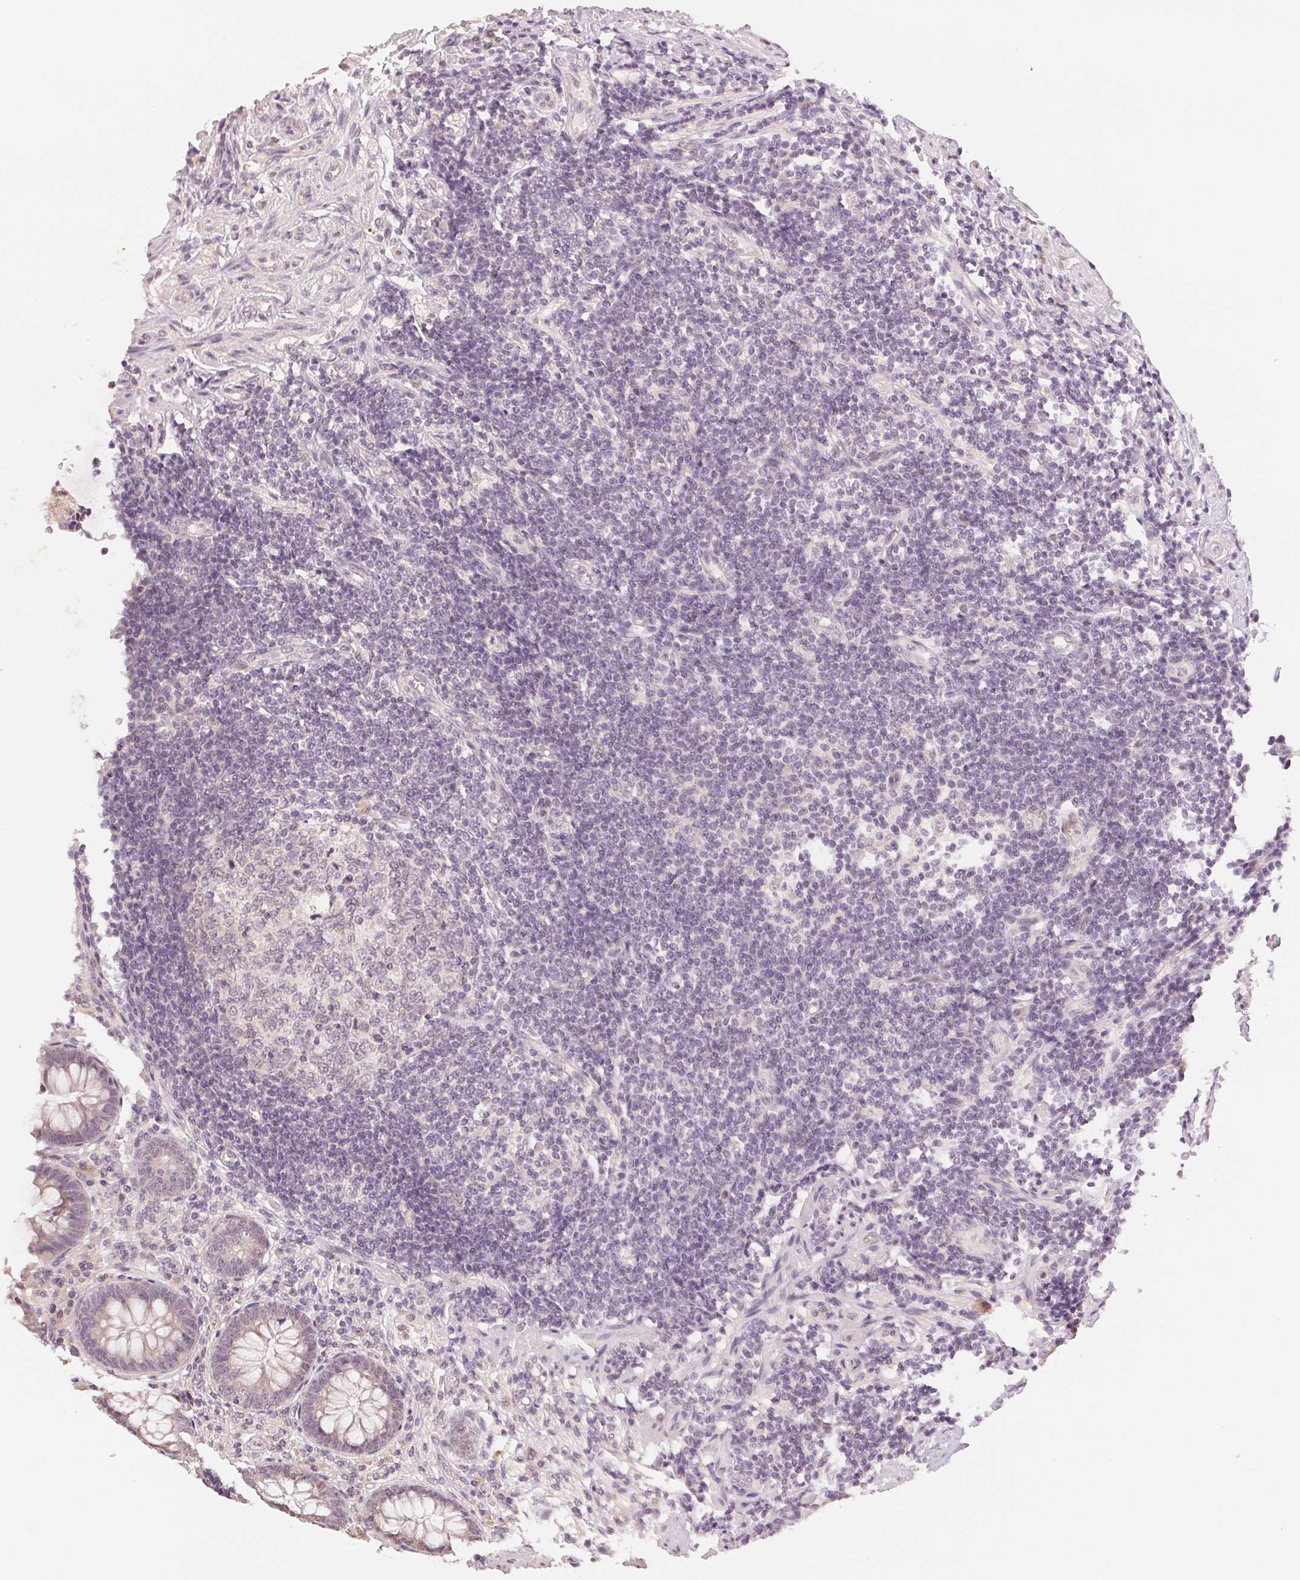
{"staining": {"intensity": "weak", "quantity": "<25%", "location": "cytoplasmic/membranous,nuclear"}, "tissue": "appendix", "cell_type": "Glandular cells", "image_type": "normal", "snomed": [{"axis": "morphology", "description": "Normal tissue, NOS"}, {"axis": "topography", "description": "Appendix"}], "caption": "DAB (3,3'-diaminobenzidine) immunohistochemical staining of benign appendix shows no significant staining in glandular cells.", "gene": "PLCB1", "patient": {"sex": "female", "age": 57}}